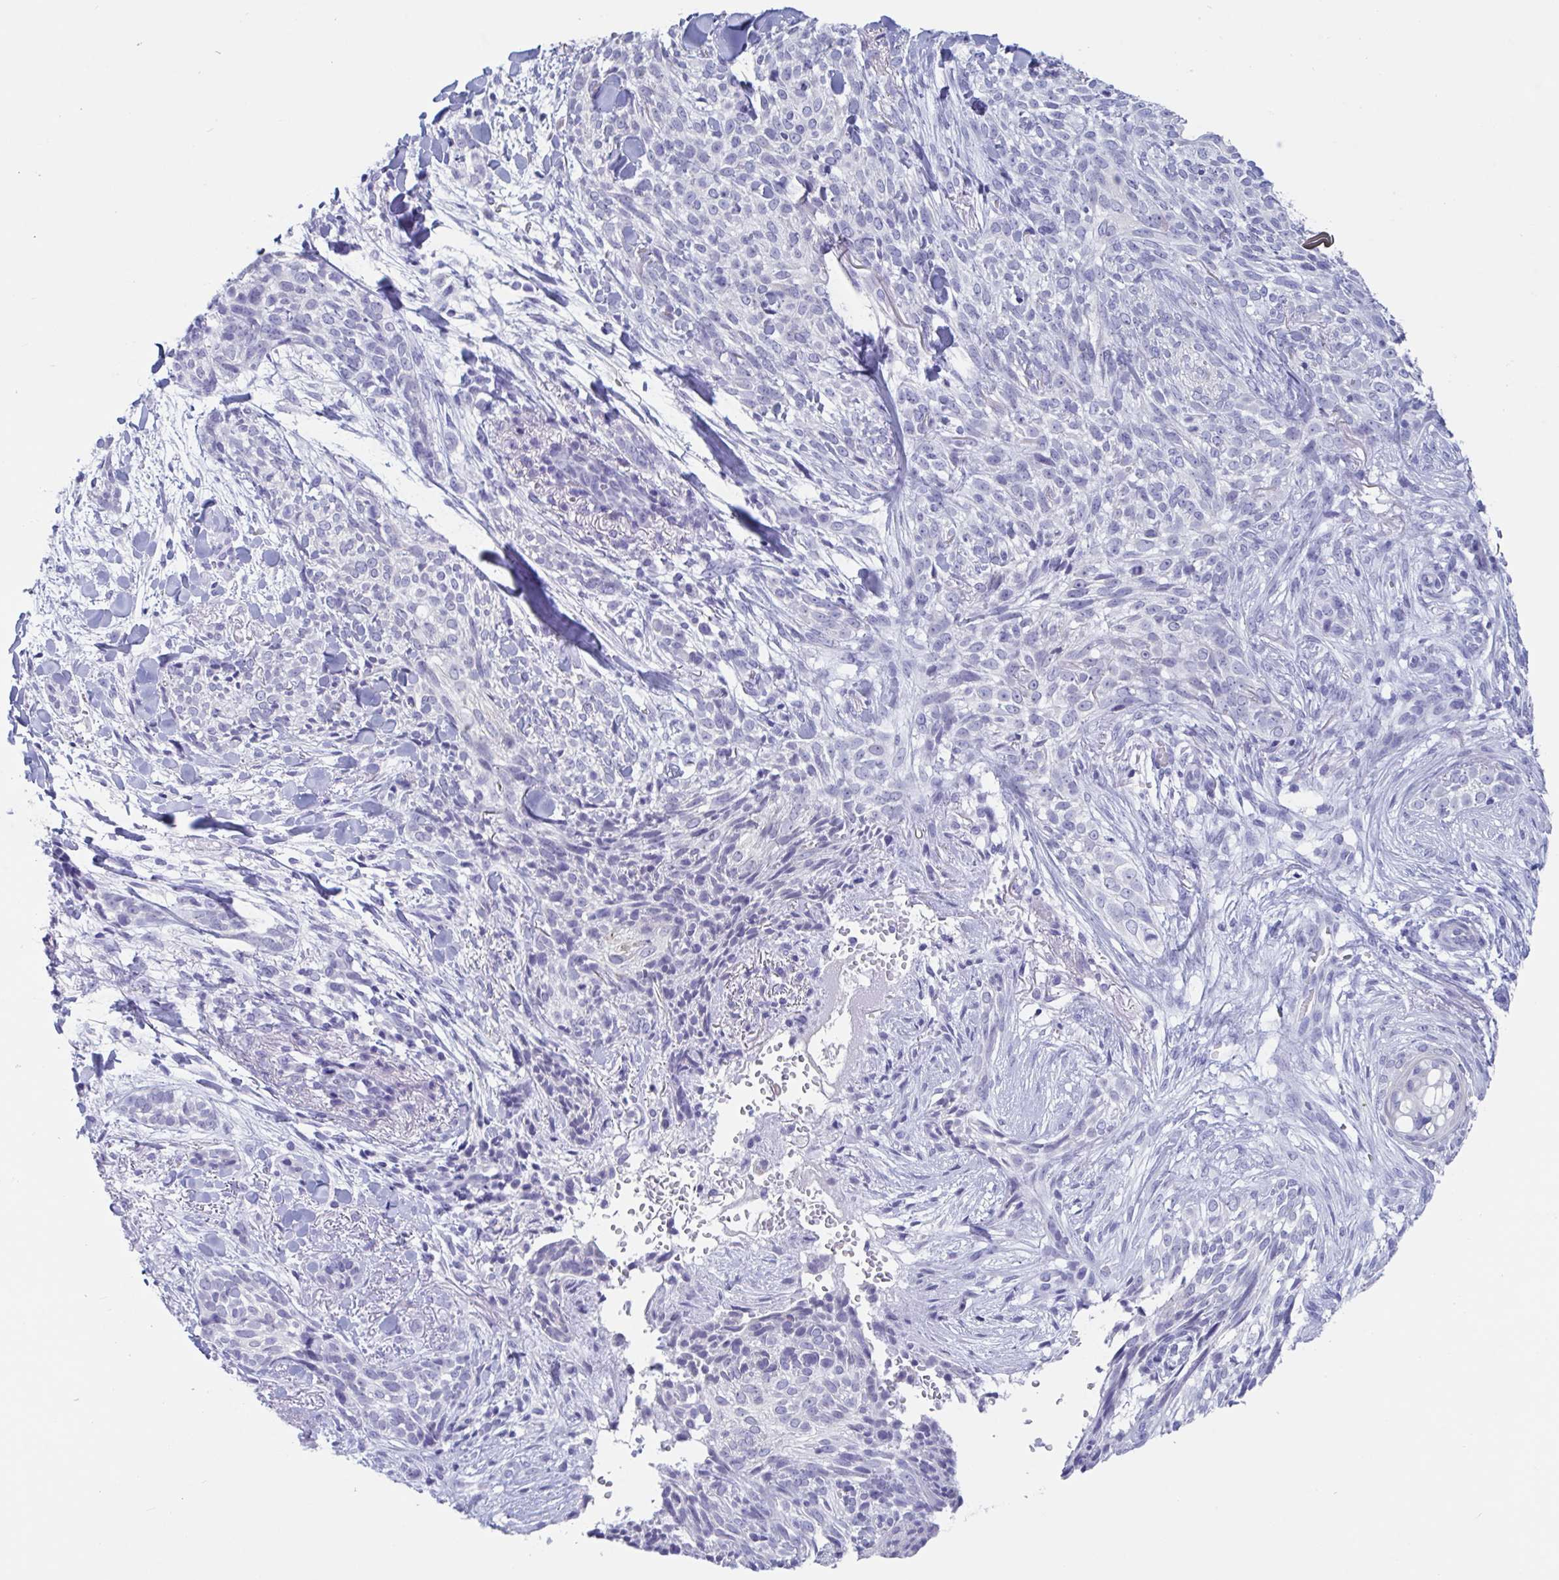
{"staining": {"intensity": "negative", "quantity": "none", "location": "none"}, "tissue": "skin cancer", "cell_type": "Tumor cells", "image_type": "cancer", "snomed": [{"axis": "morphology", "description": "Basal cell carcinoma"}, {"axis": "topography", "description": "Skin"}, {"axis": "topography", "description": "Skin of face"}], "caption": "An IHC photomicrograph of basal cell carcinoma (skin) is shown. There is no staining in tumor cells of basal cell carcinoma (skin).", "gene": "CDX4", "patient": {"sex": "female", "age": 90}}